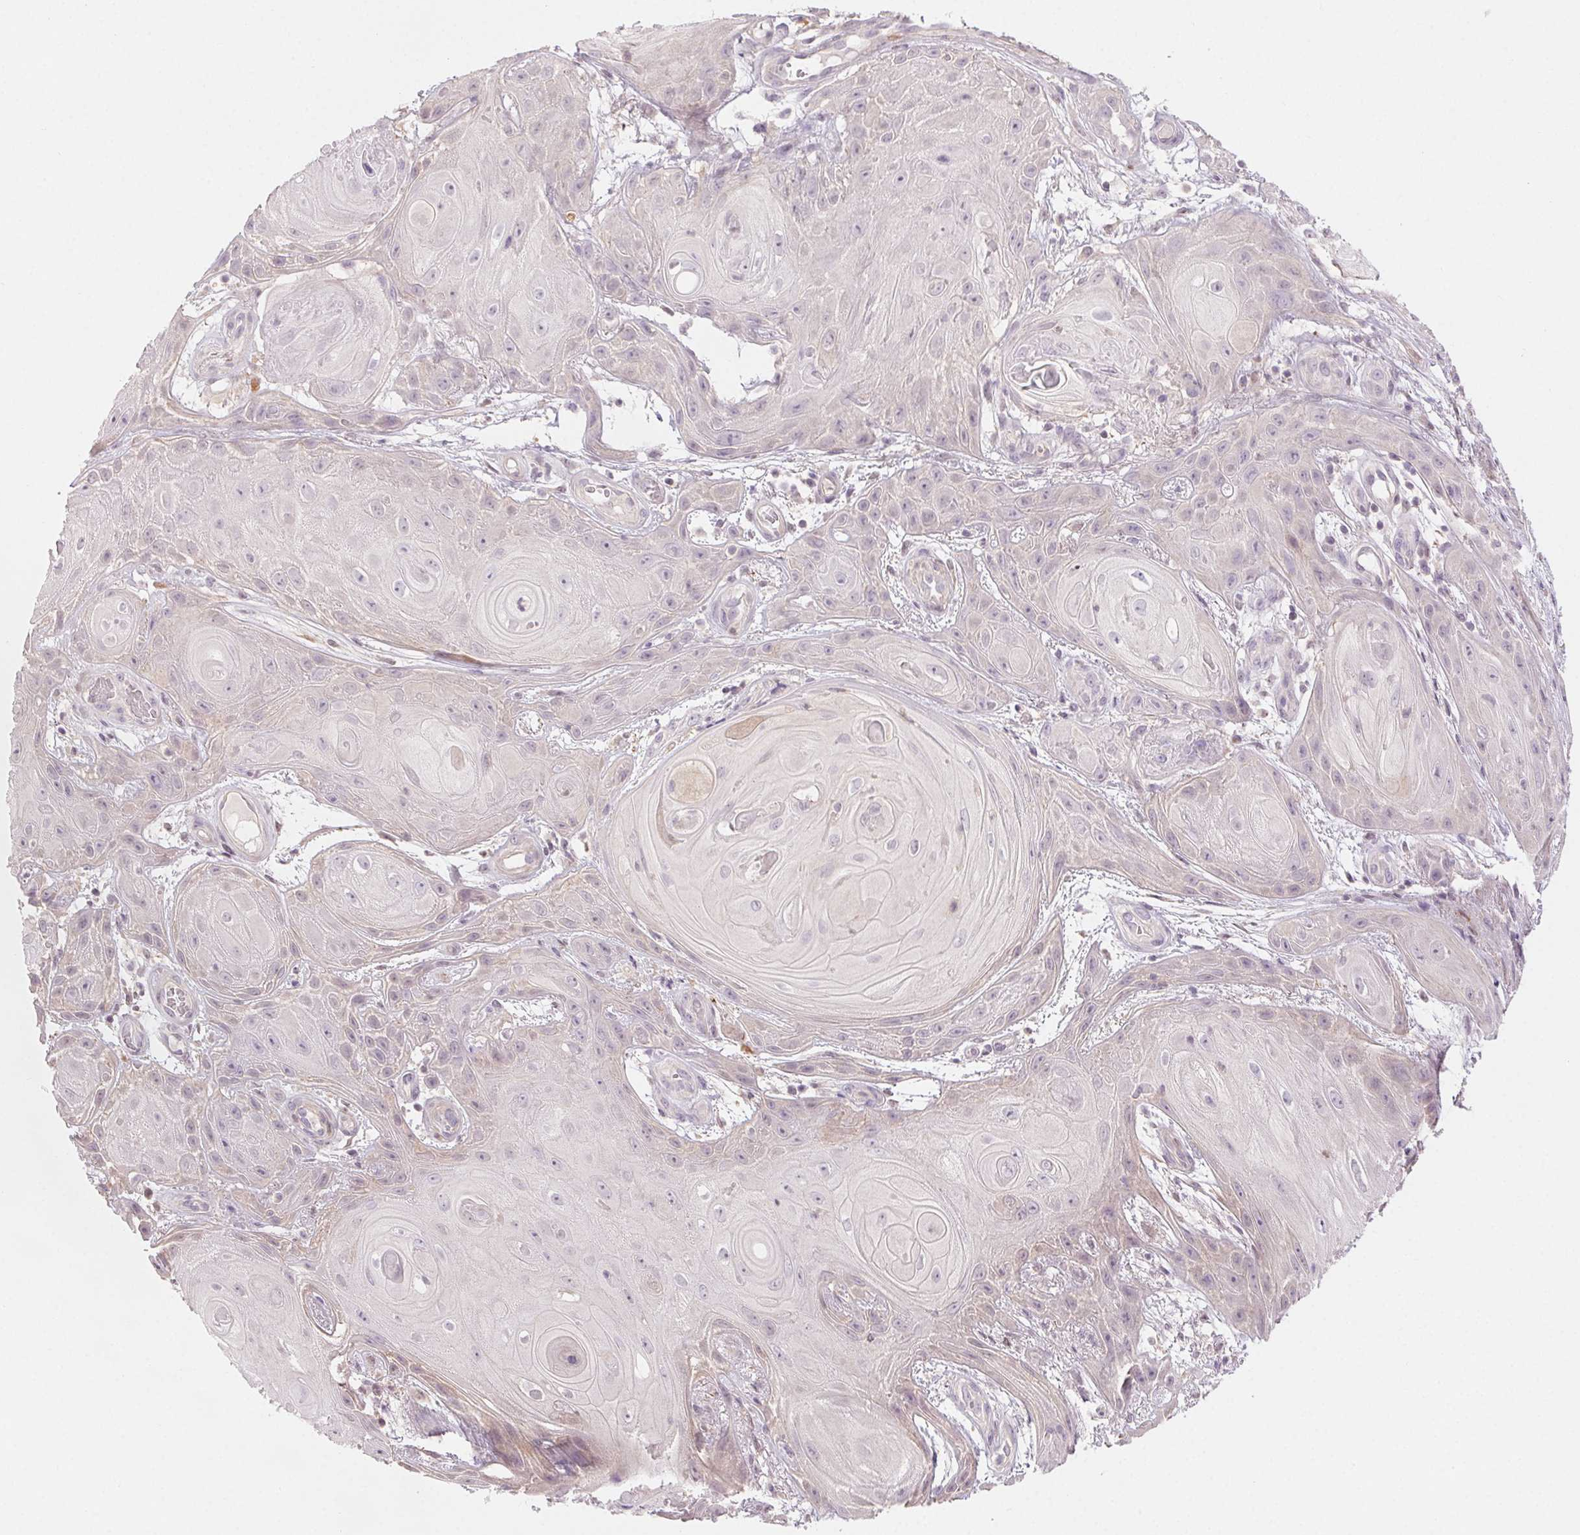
{"staining": {"intensity": "negative", "quantity": "none", "location": "none"}, "tissue": "skin cancer", "cell_type": "Tumor cells", "image_type": "cancer", "snomed": [{"axis": "morphology", "description": "Squamous cell carcinoma, NOS"}, {"axis": "topography", "description": "Skin"}], "caption": "Photomicrograph shows no protein staining in tumor cells of skin cancer (squamous cell carcinoma) tissue.", "gene": "HHLA2", "patient": {"sex": "male", "age": 62}}